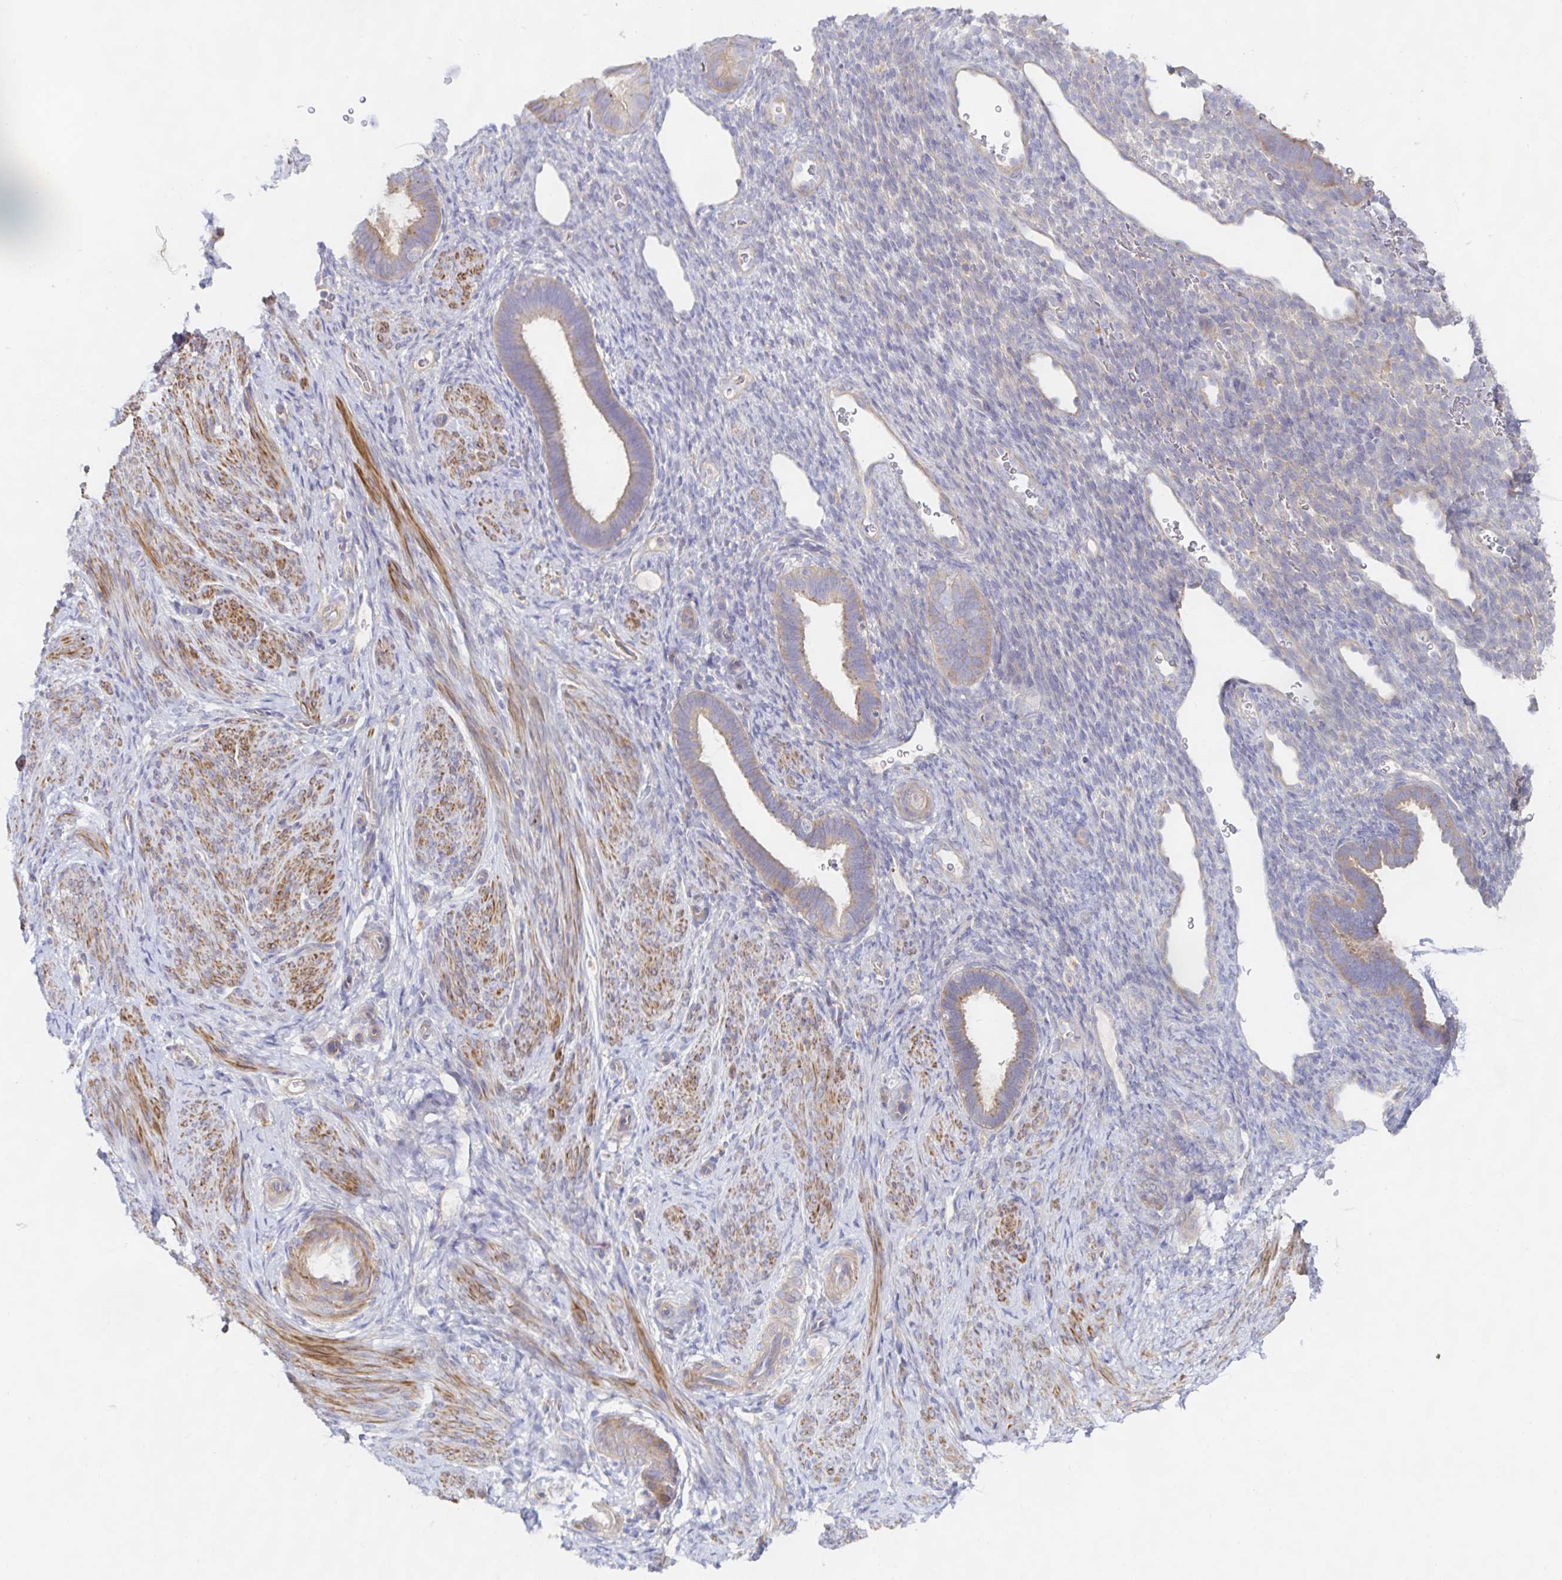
{"staining": {"intensity": "negative", "quantity": "none", "location": "none"}, "tissue": "endometrium", "cell_type": "Cells in endometrial stroma", "image_type": "normal", "snomed": [{"axis": "morphology", "description": "Normal tissue, NOS"}, {"axis": "topography", "description": "Endometrium"}], "caption": "Immunohistochemistry image of benign human endometrium stained for a protein (brown), which displays no staining in cells in endometrial stroma.", "gene": "METTL22", "patient": {"sex": "female", "age": 34}}